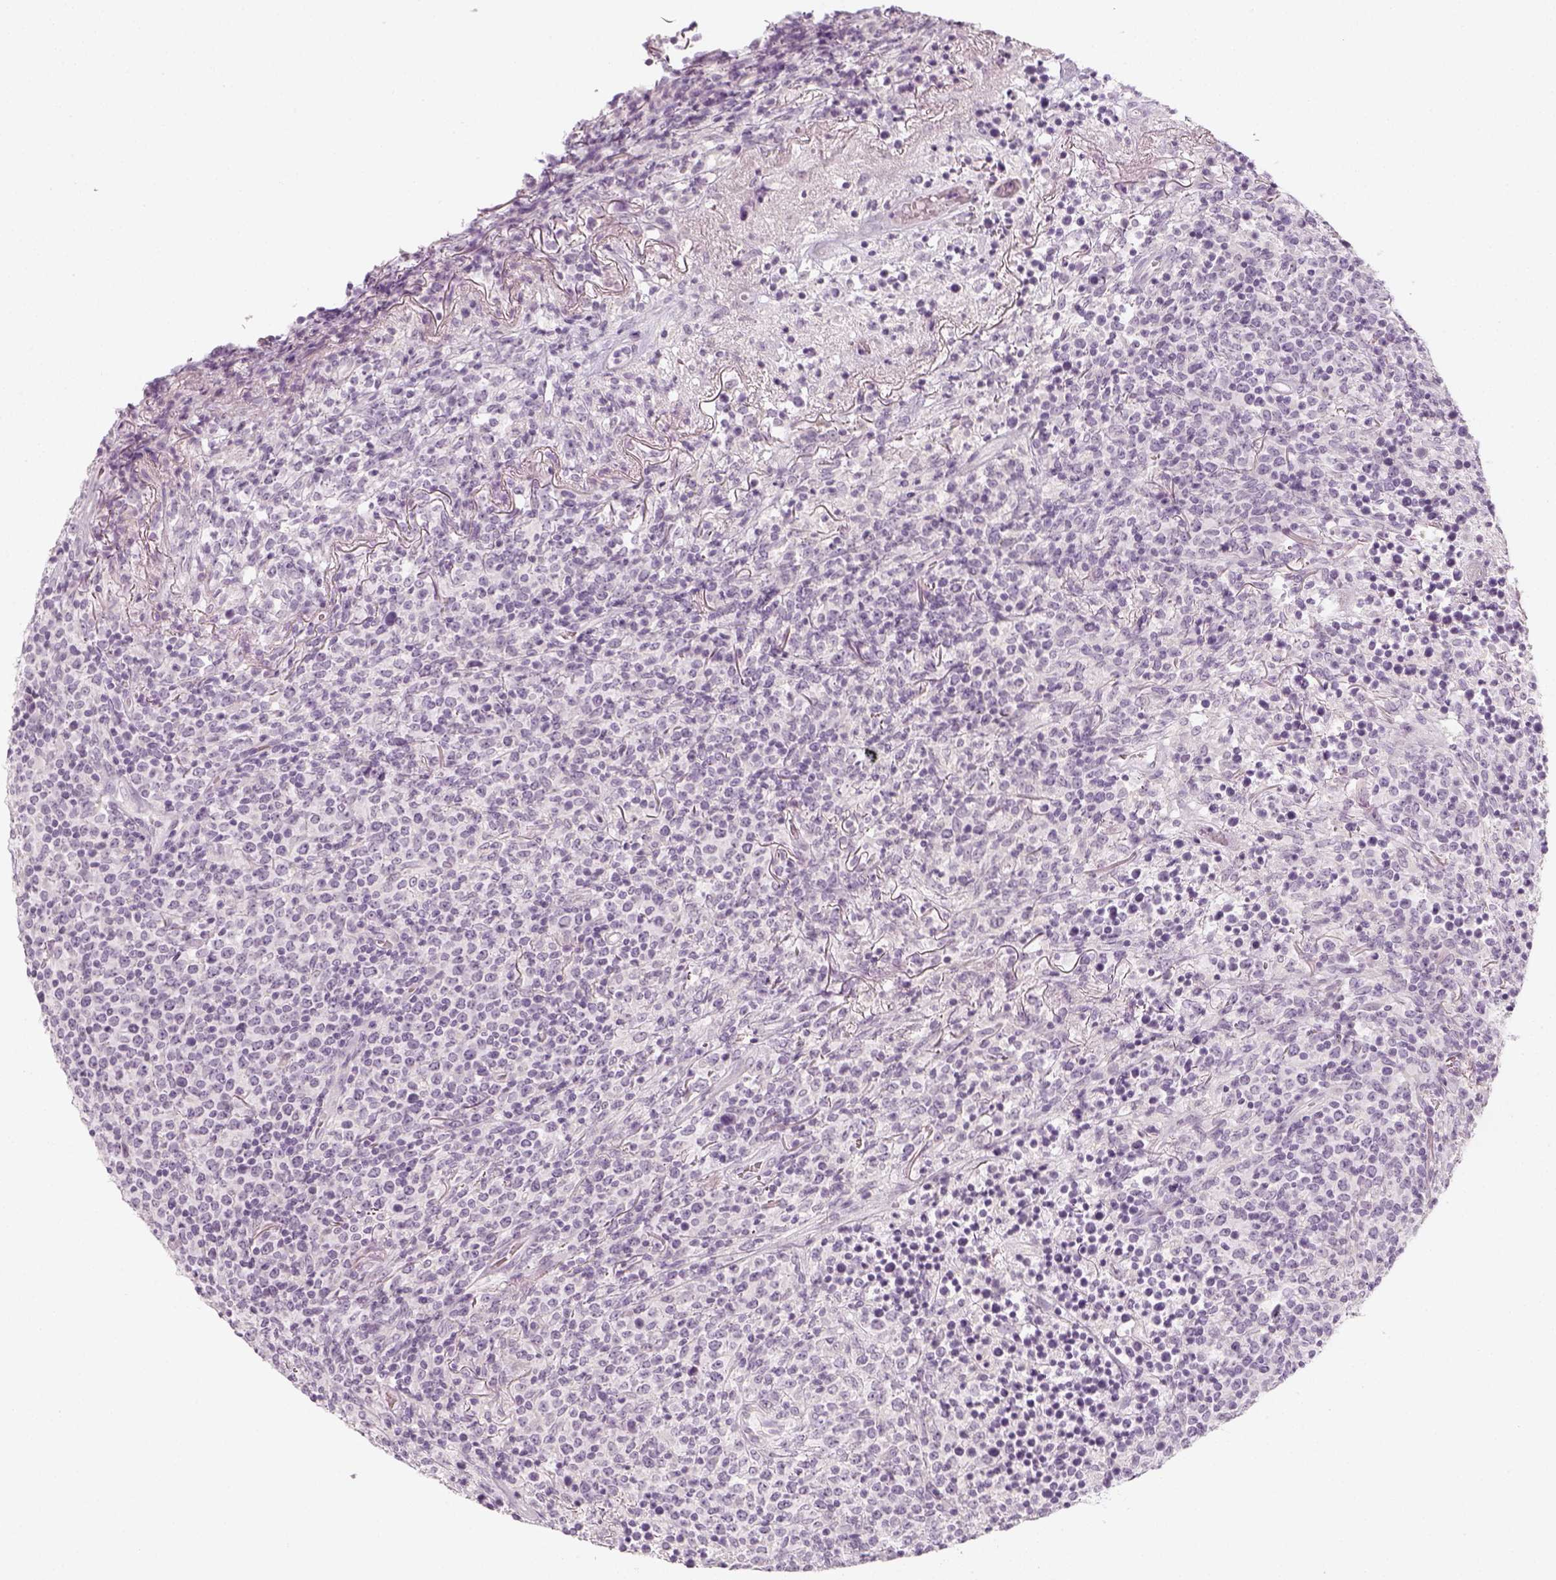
{"staining": {"intensity": "negative", "quantity": "none", "location": "none"}, "tissue": "lymphoma", "cell_type": "Tumor cells", "image_type": "cancer", "snomed": [{"axis": "morphology", "description": "Malignant lymphoma, non-Hodgkin's type, High grade"}, {"axis": "topography", "description": "Lung"}], "caption": "Image shows no protein positivity in tumor cells of lymphoma tissue.", "gene": "KRT25", "patient": {"sex": "male", "age": 79}}